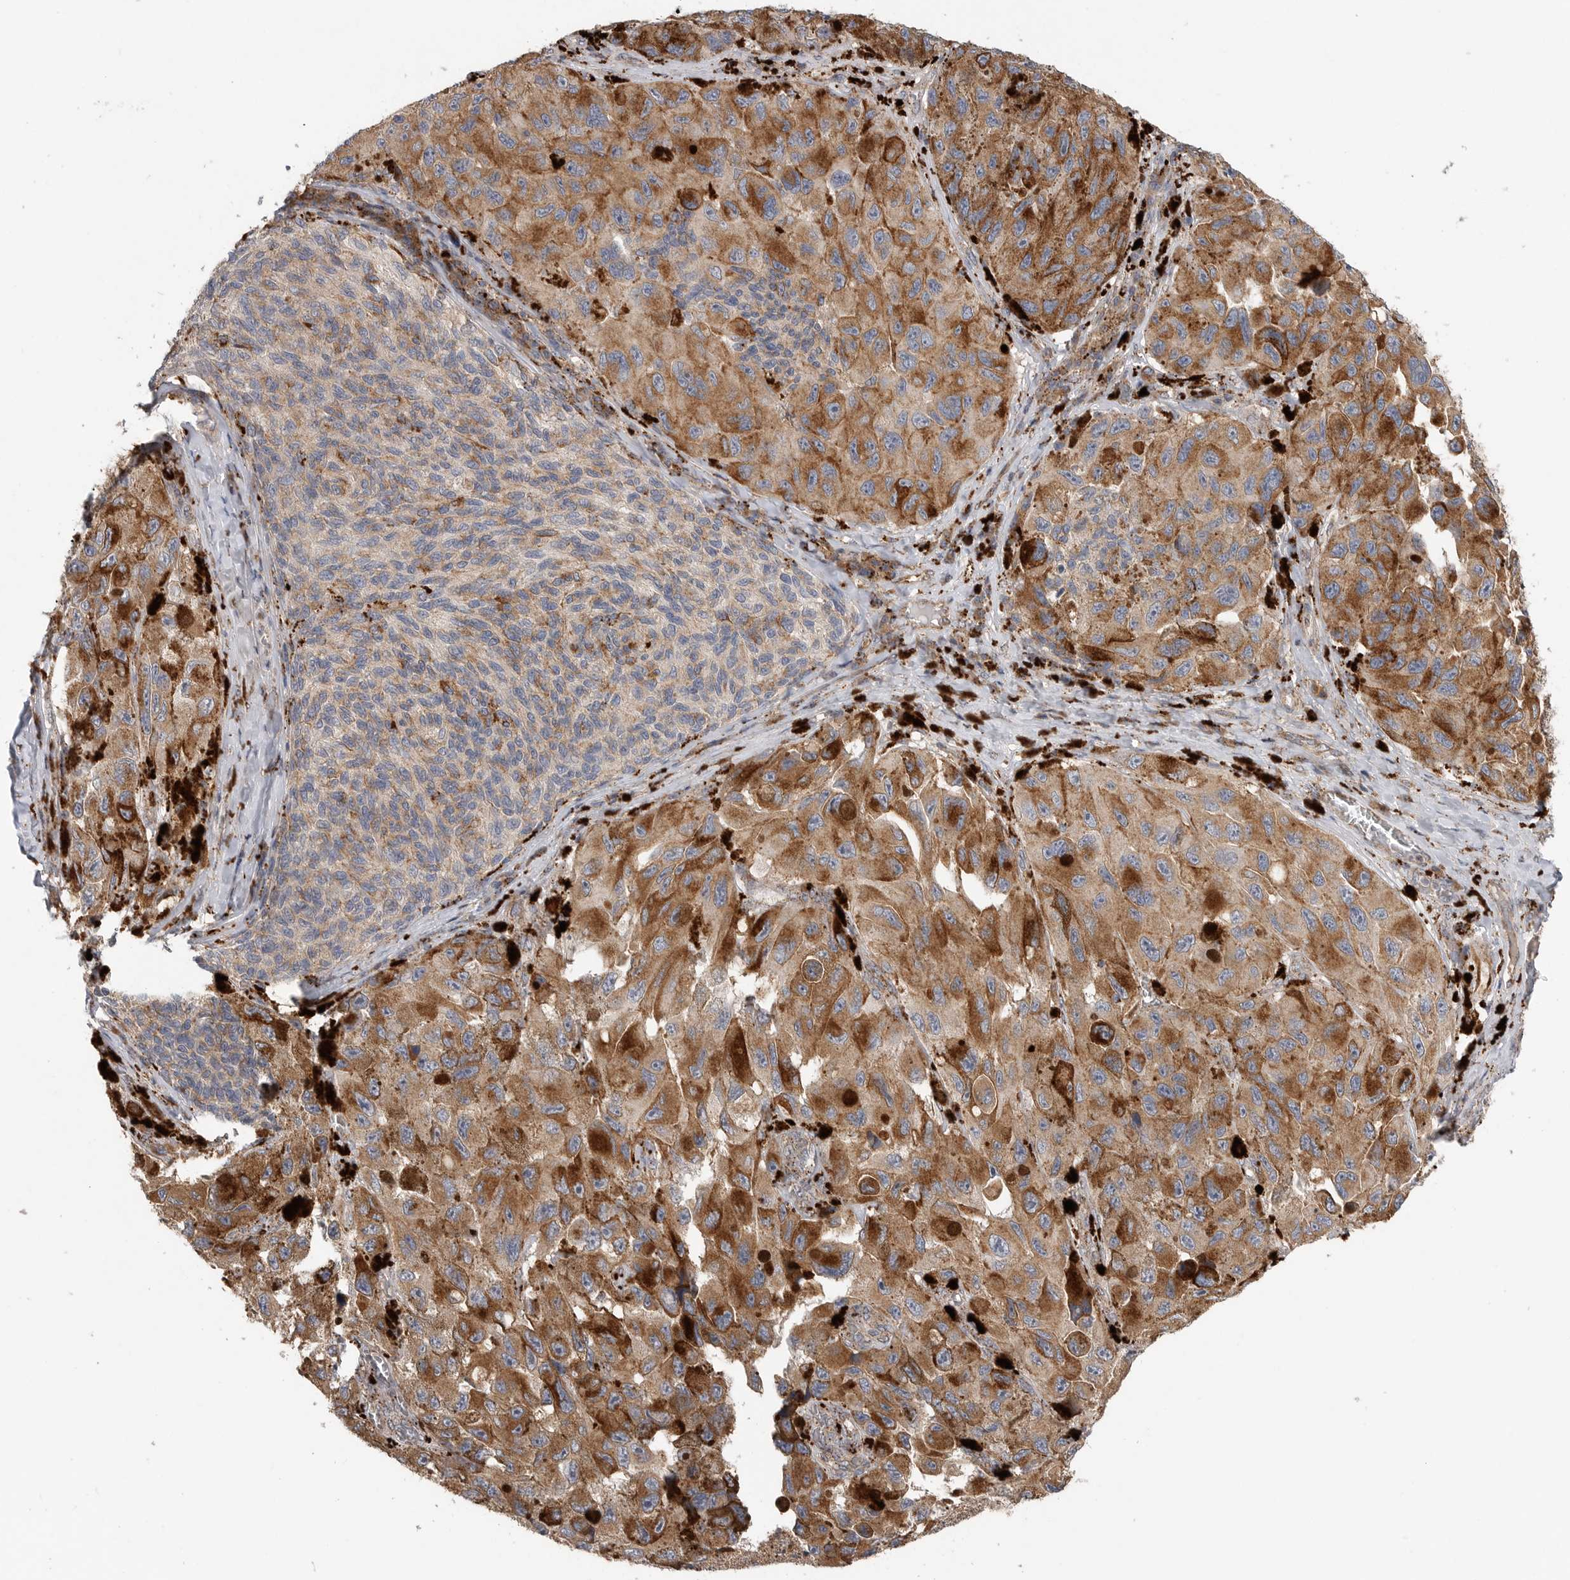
{"staining": {"intensity": "moderate", "quantity": ">75%", "location": "cytoplasmic/membranous"}, "tissue": "melanoma", "cell_type": "Tumor cells", "image_type": "cancer", "snomed": [{"axis": "morphology", "description": "Malignant melanoma, NOS"}, {"axis": "topography", "description": "Skin"}], "caption": "A photomicrograph showing moderate cytoplasmic/membranous positivity in about >75% of tumor cells in malignant melanoma, as visualized by brown immunohistochemical staining.", "gene": "GALNS", "patient": {"sex": "female", "age": 73}}